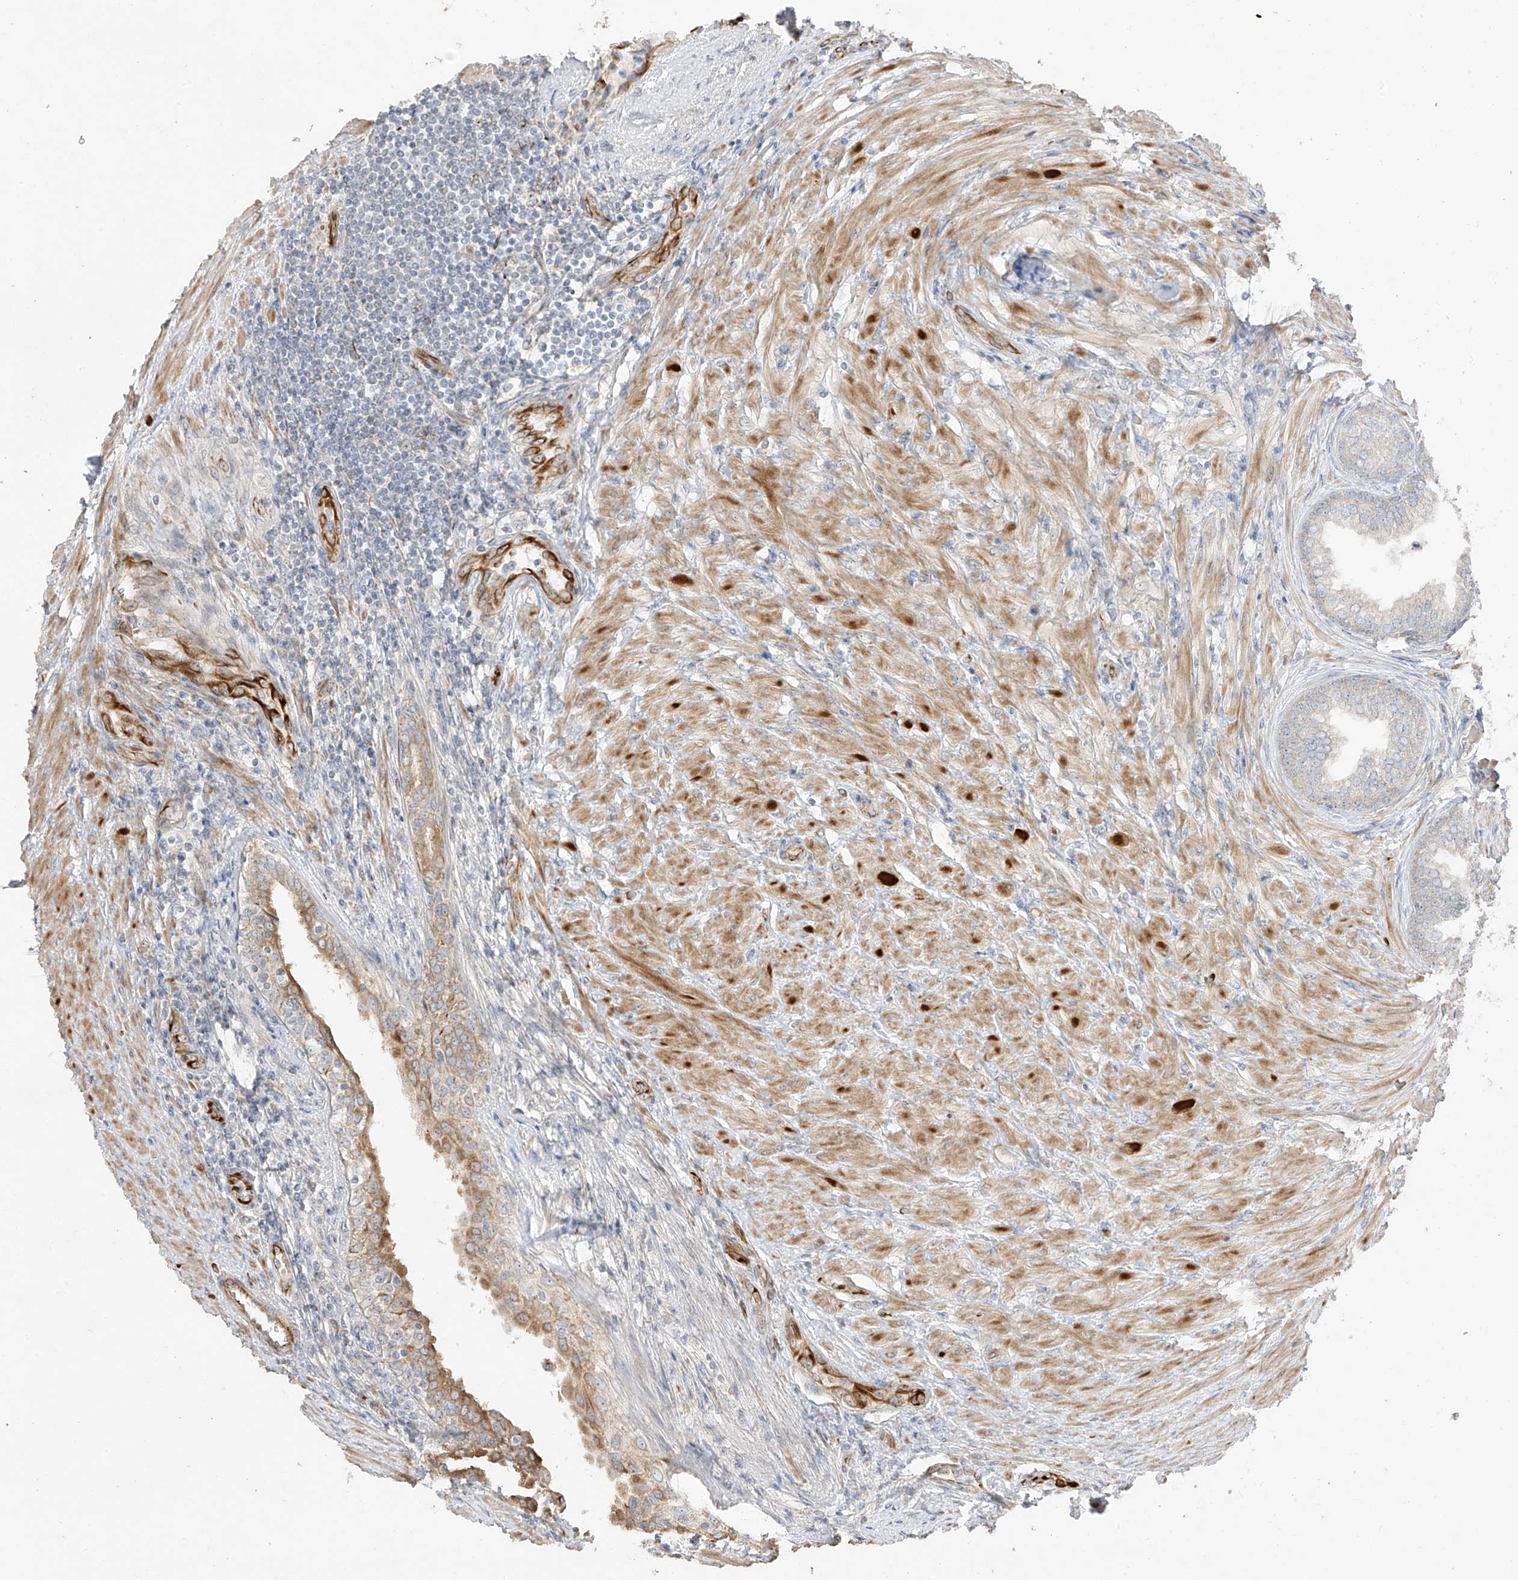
{"staining": {"intensity": "moderate", "quantity": "<25%", "location": "cytoplasmic/membranous"}, "tissue": "prostate", "cell_type": "Glandular cells", "image_type": "normal", "snomed": [{"axis": "morphology", "description": "Normal tissue, NOS"}, {"axis": "topography", "description": "Prostate"}], "caption": "Brown immunohistochemical staining in benign human prostate reveals moderate cytoplasmic/membranous staining in approximately <25% of glandular cells.", "gene": "DCDC2", "patient": {"sex": "male", "age": 76}}